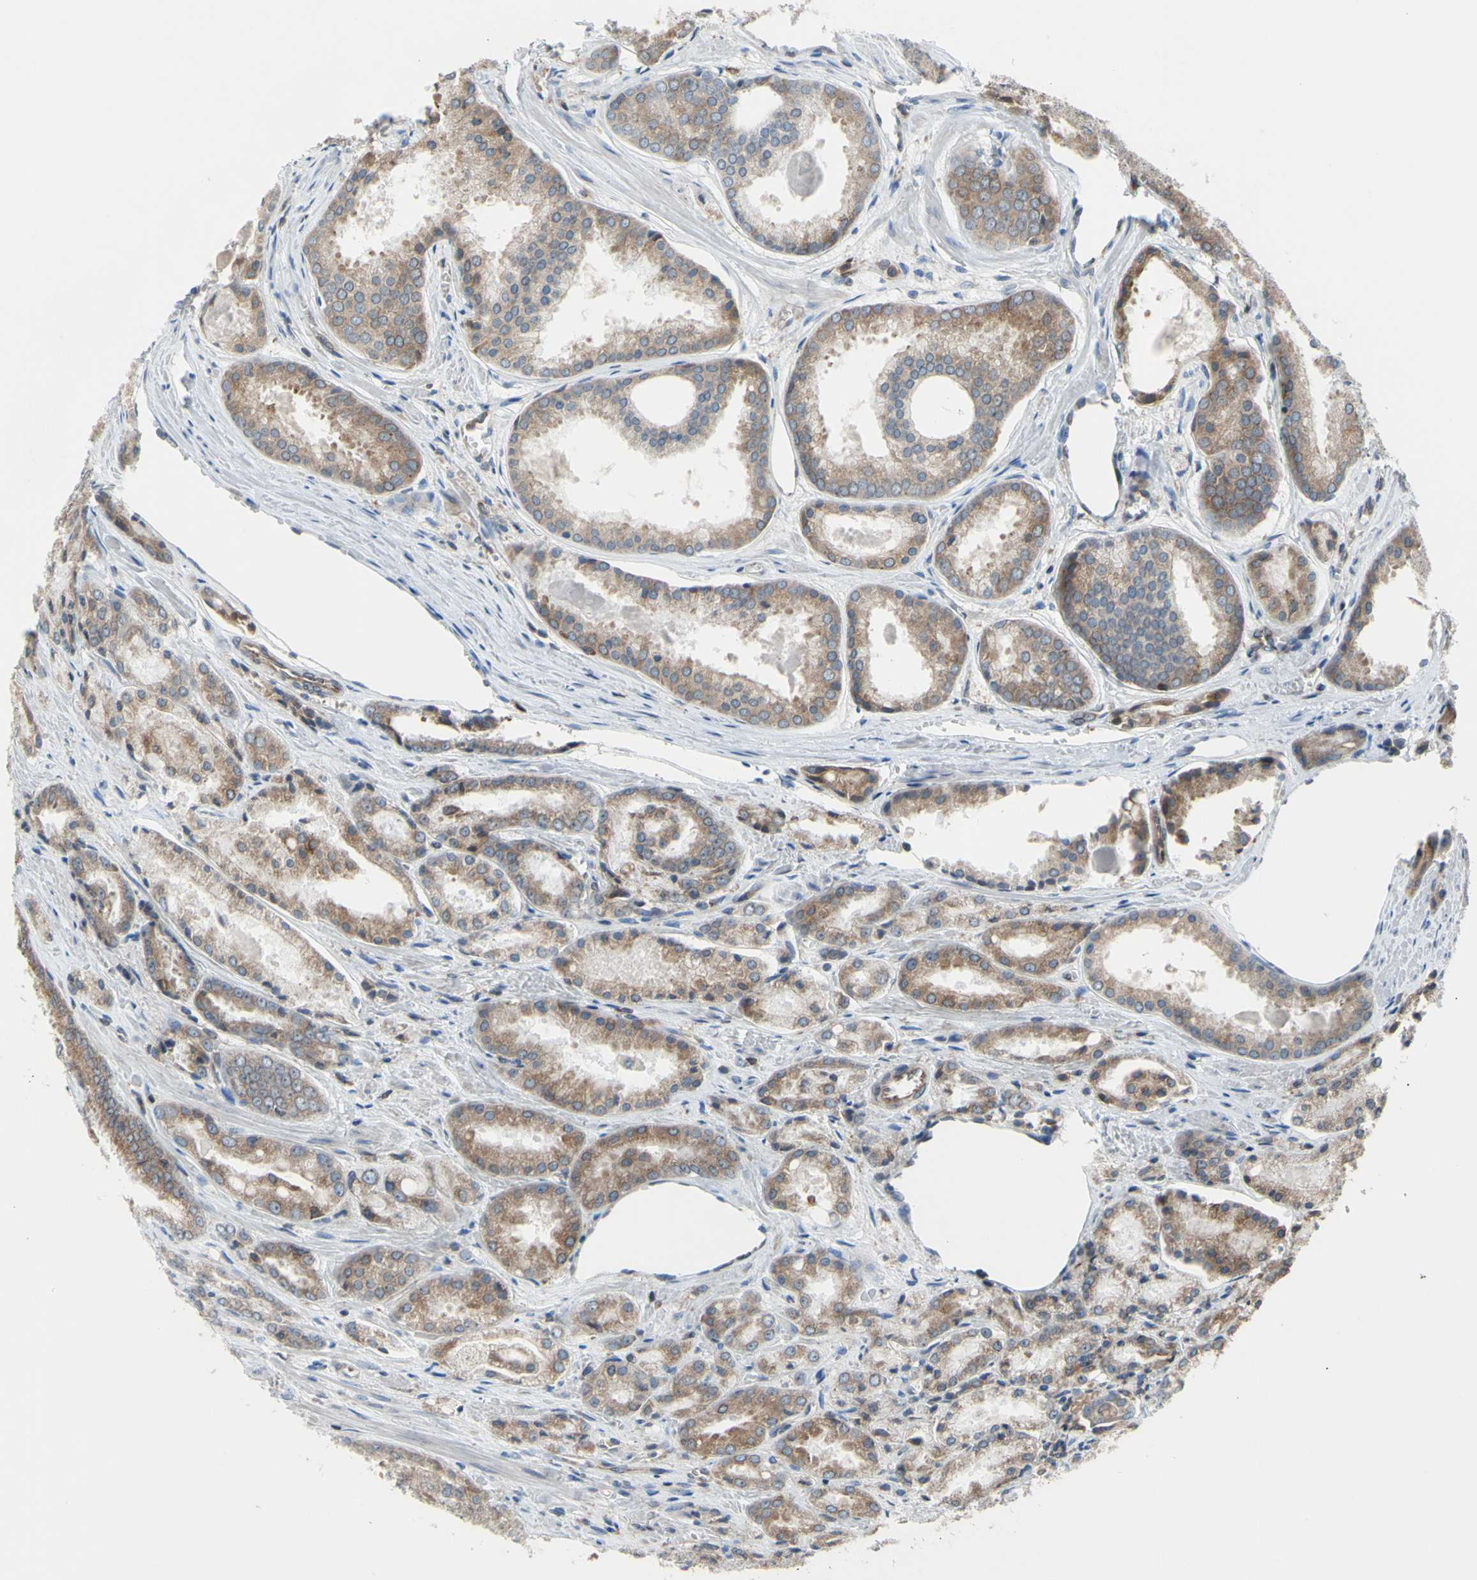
{"staining": {"intensity": "moderate", "quantity": ">75%", "location": "cytoplasmic/membranous"}, "tissue": "prostate cancer", "cell_type": "Tumor cells", "image_type": "cancer", "snomed": [{"axis": "morphology", "description": "Adenocarcinoma, Low grade"}, {"axis": "topography", "description": "Prostate"}], "caption": "Immunohistochemistry of human prostate cancer (low-grade adenocarcinoma) demonstrates medium levels of moderate cytoplasmic/membranous staining in approximately >75% of tumor cells. (Brightfield microscopy of DAB IHC at high magnification).", "gene": "MGST2", "patient": {"sex": "male", "age": 64}}